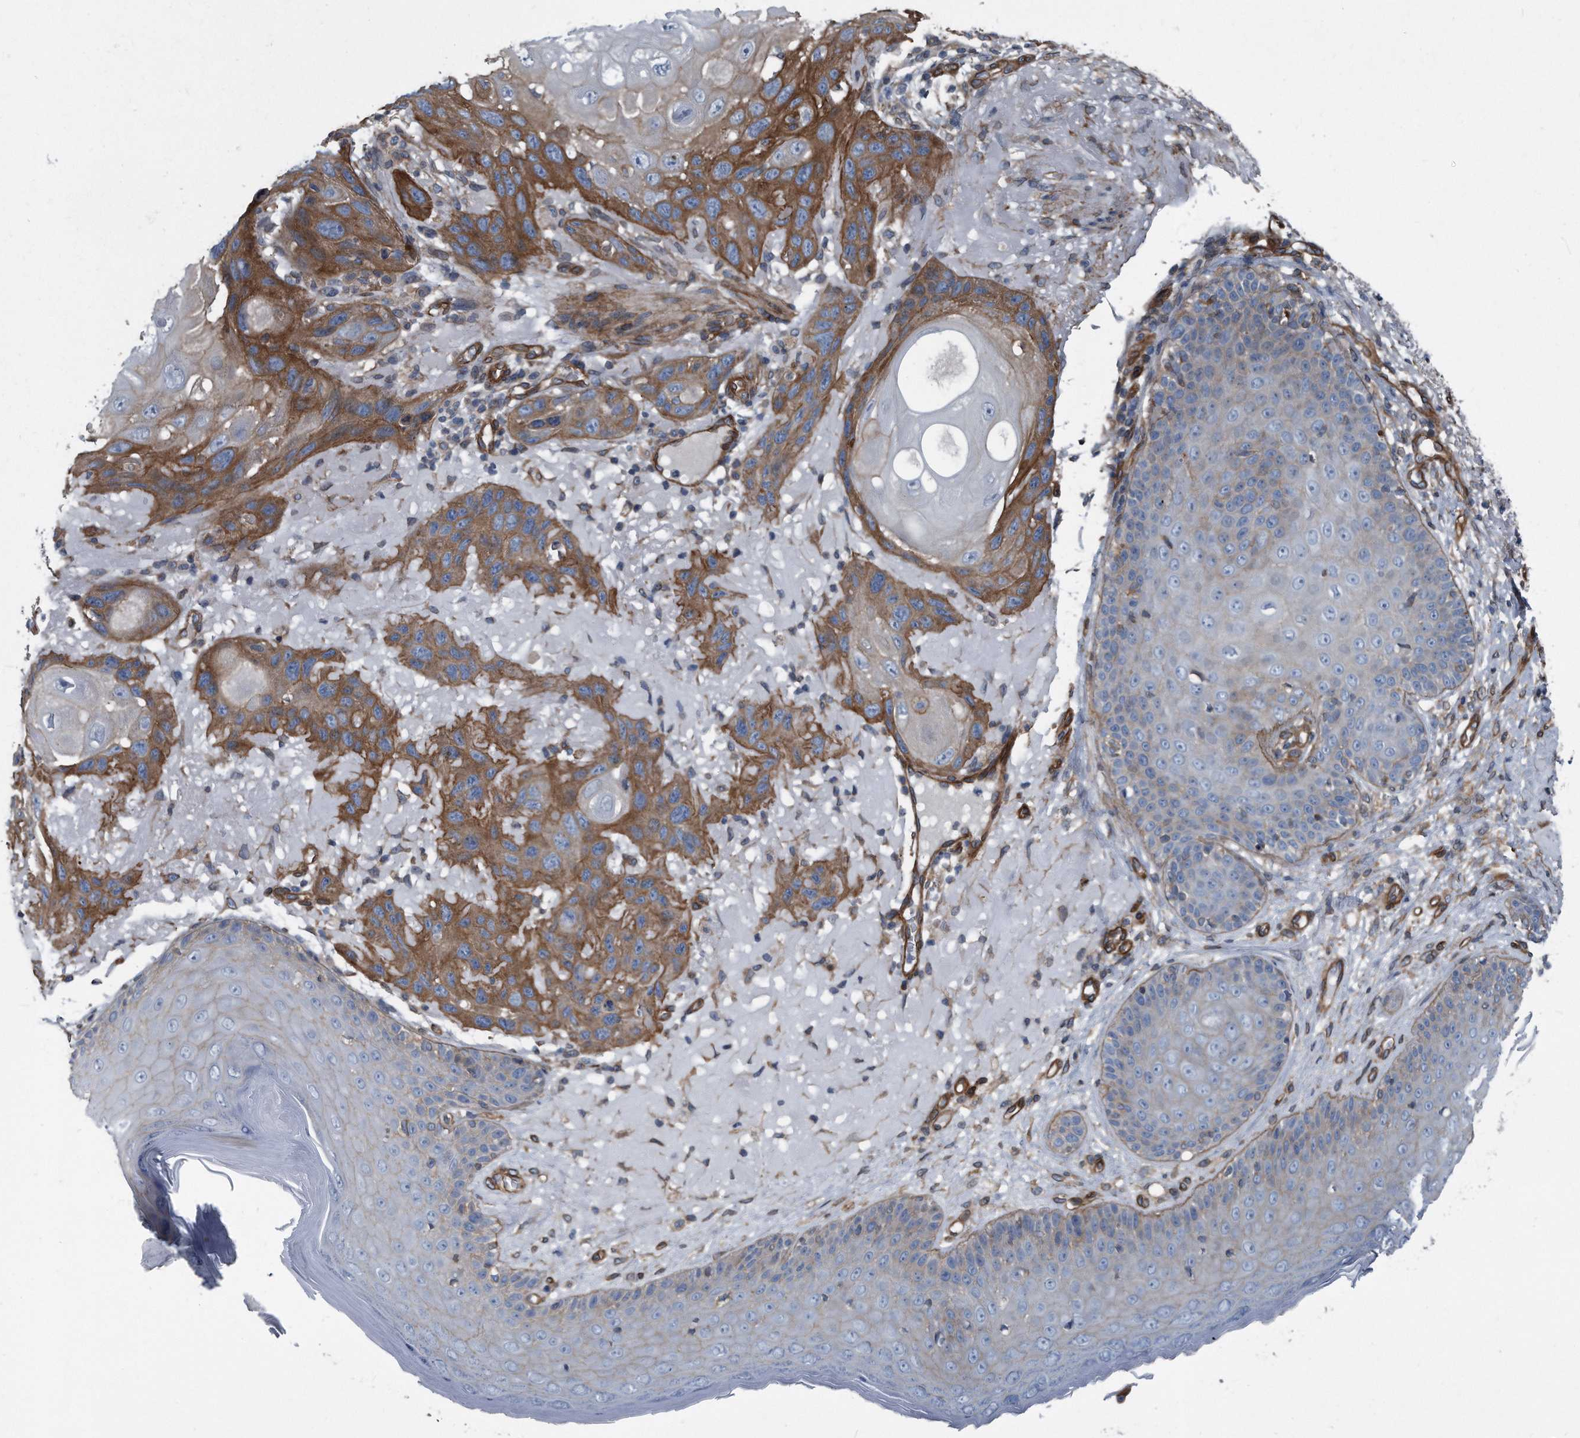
{"staining": {"intensity": "moderate", "quantity": ">75%", "location": "cytoplasmic/membranous"}, "tissue": "skin cancer", "cell_type": "Tumor cells", "image_type": "cancer", "snomed": [{"axis": "morphology", "description": "Normal tissue, NOS"}, {"axis": "morphology", "description": "Squamous cell carcinoma, NOS"}, {"axis": "topography", "description": "Skin"}], "caption": "Approximately >75% of tumor cells in skin squamous cell carcinoma demonstrate moderate cytoplasmic/membranous protein staining as visualized by brown immunohistochemical staining.", "gene": "PLEC", "patient": {"sex": "female", "age": 96}}